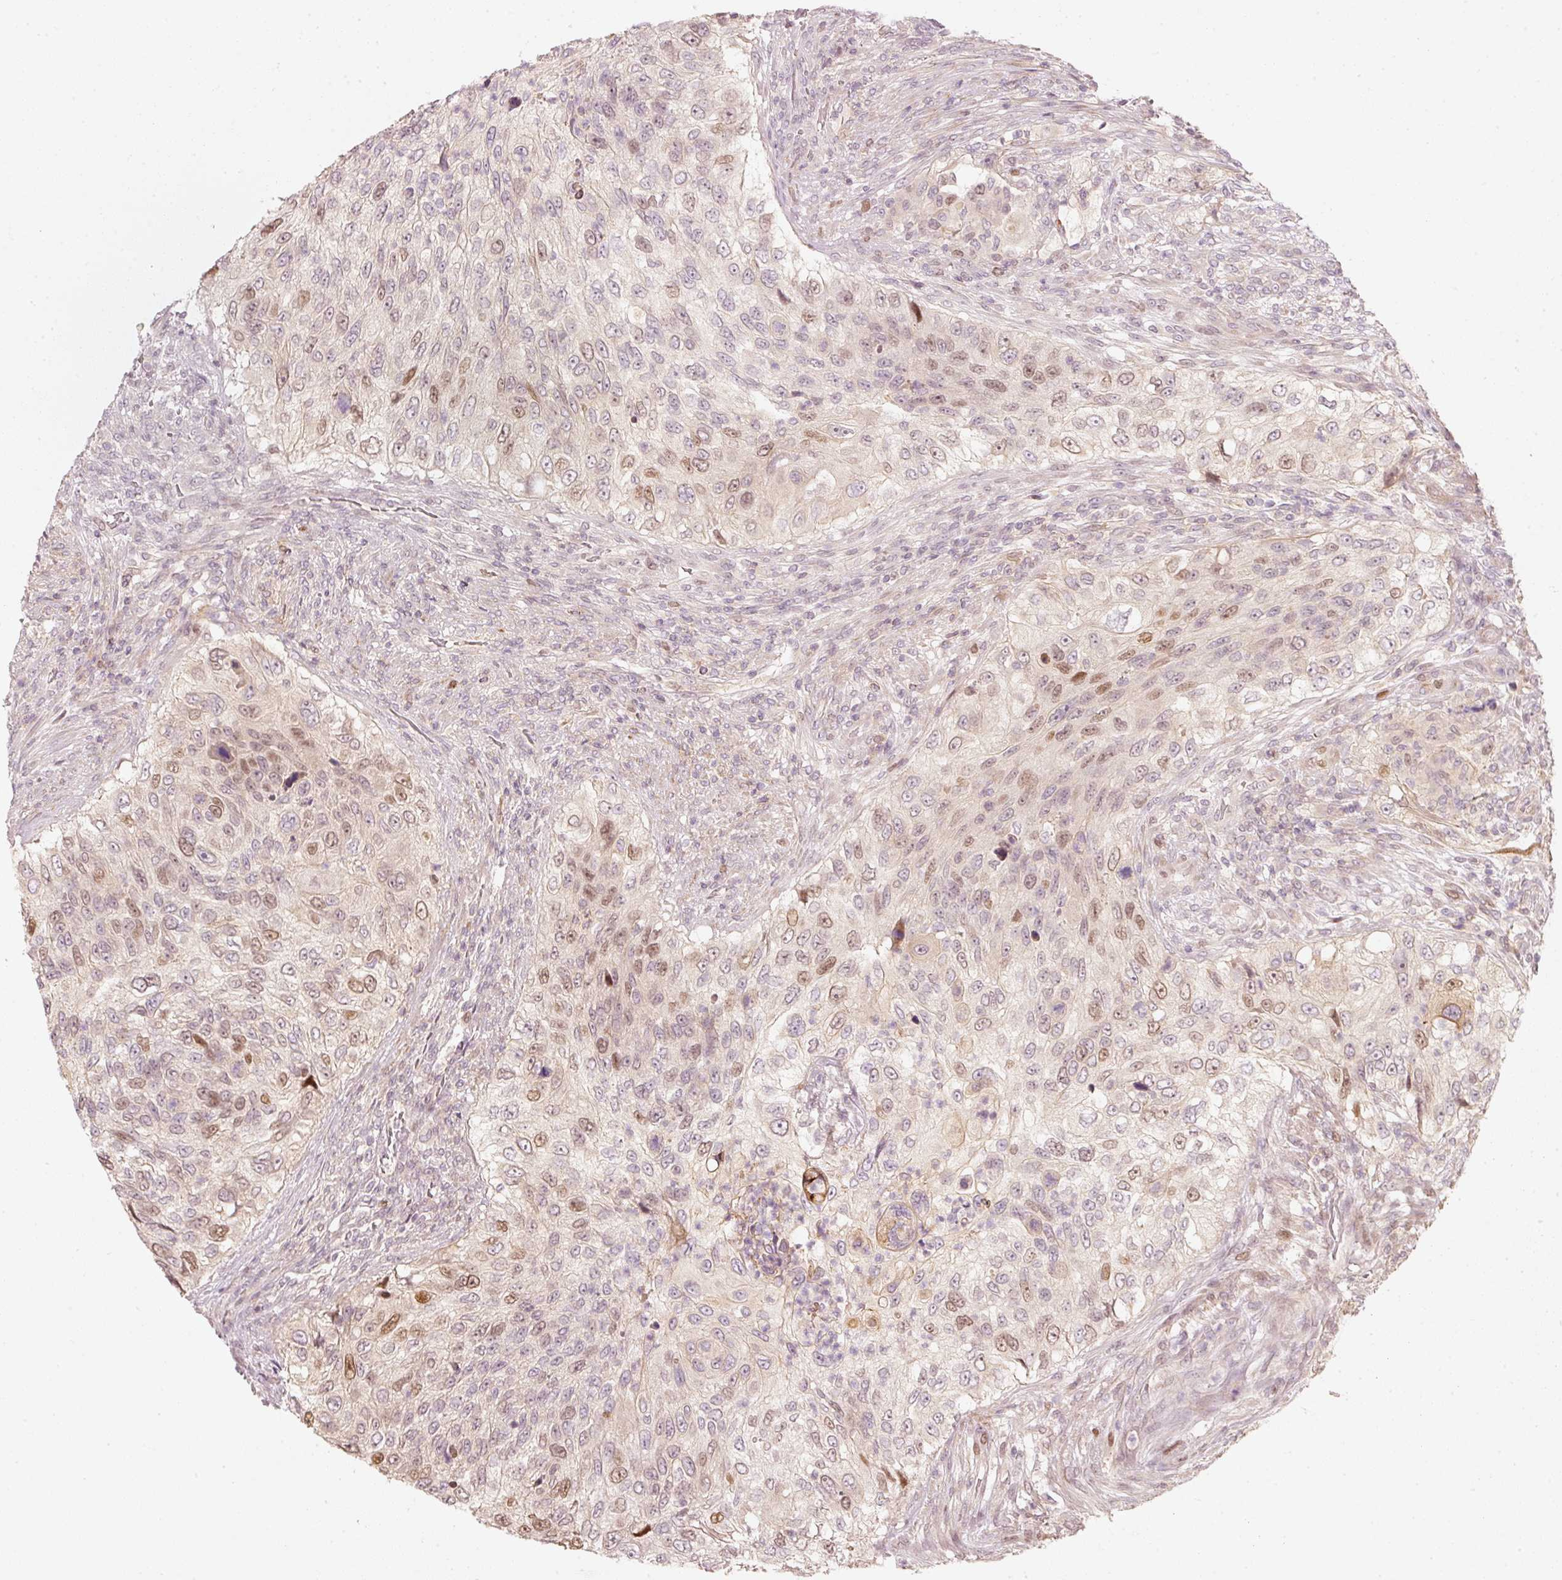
{"staining": {"intensity": "moderate", "quantity": "<25%", "location": "nuclear"}, "tissue": "urothelial cancer", "cell_type": "Tumor cells", "image_type": "cancer", "snomed": [{"axis": "morphology", "description": "Urothelial carcinoma, High grade"}, {"axis": "topography", "description": "Urinary bladder"}], "caption": "Immunohistochemical staining of human urothelial cancer shows moderate nuclear protein positivity in about <25% of tumor cells.", "gene": "TREX2", "patient": {"sex": "female", "age": 60}}